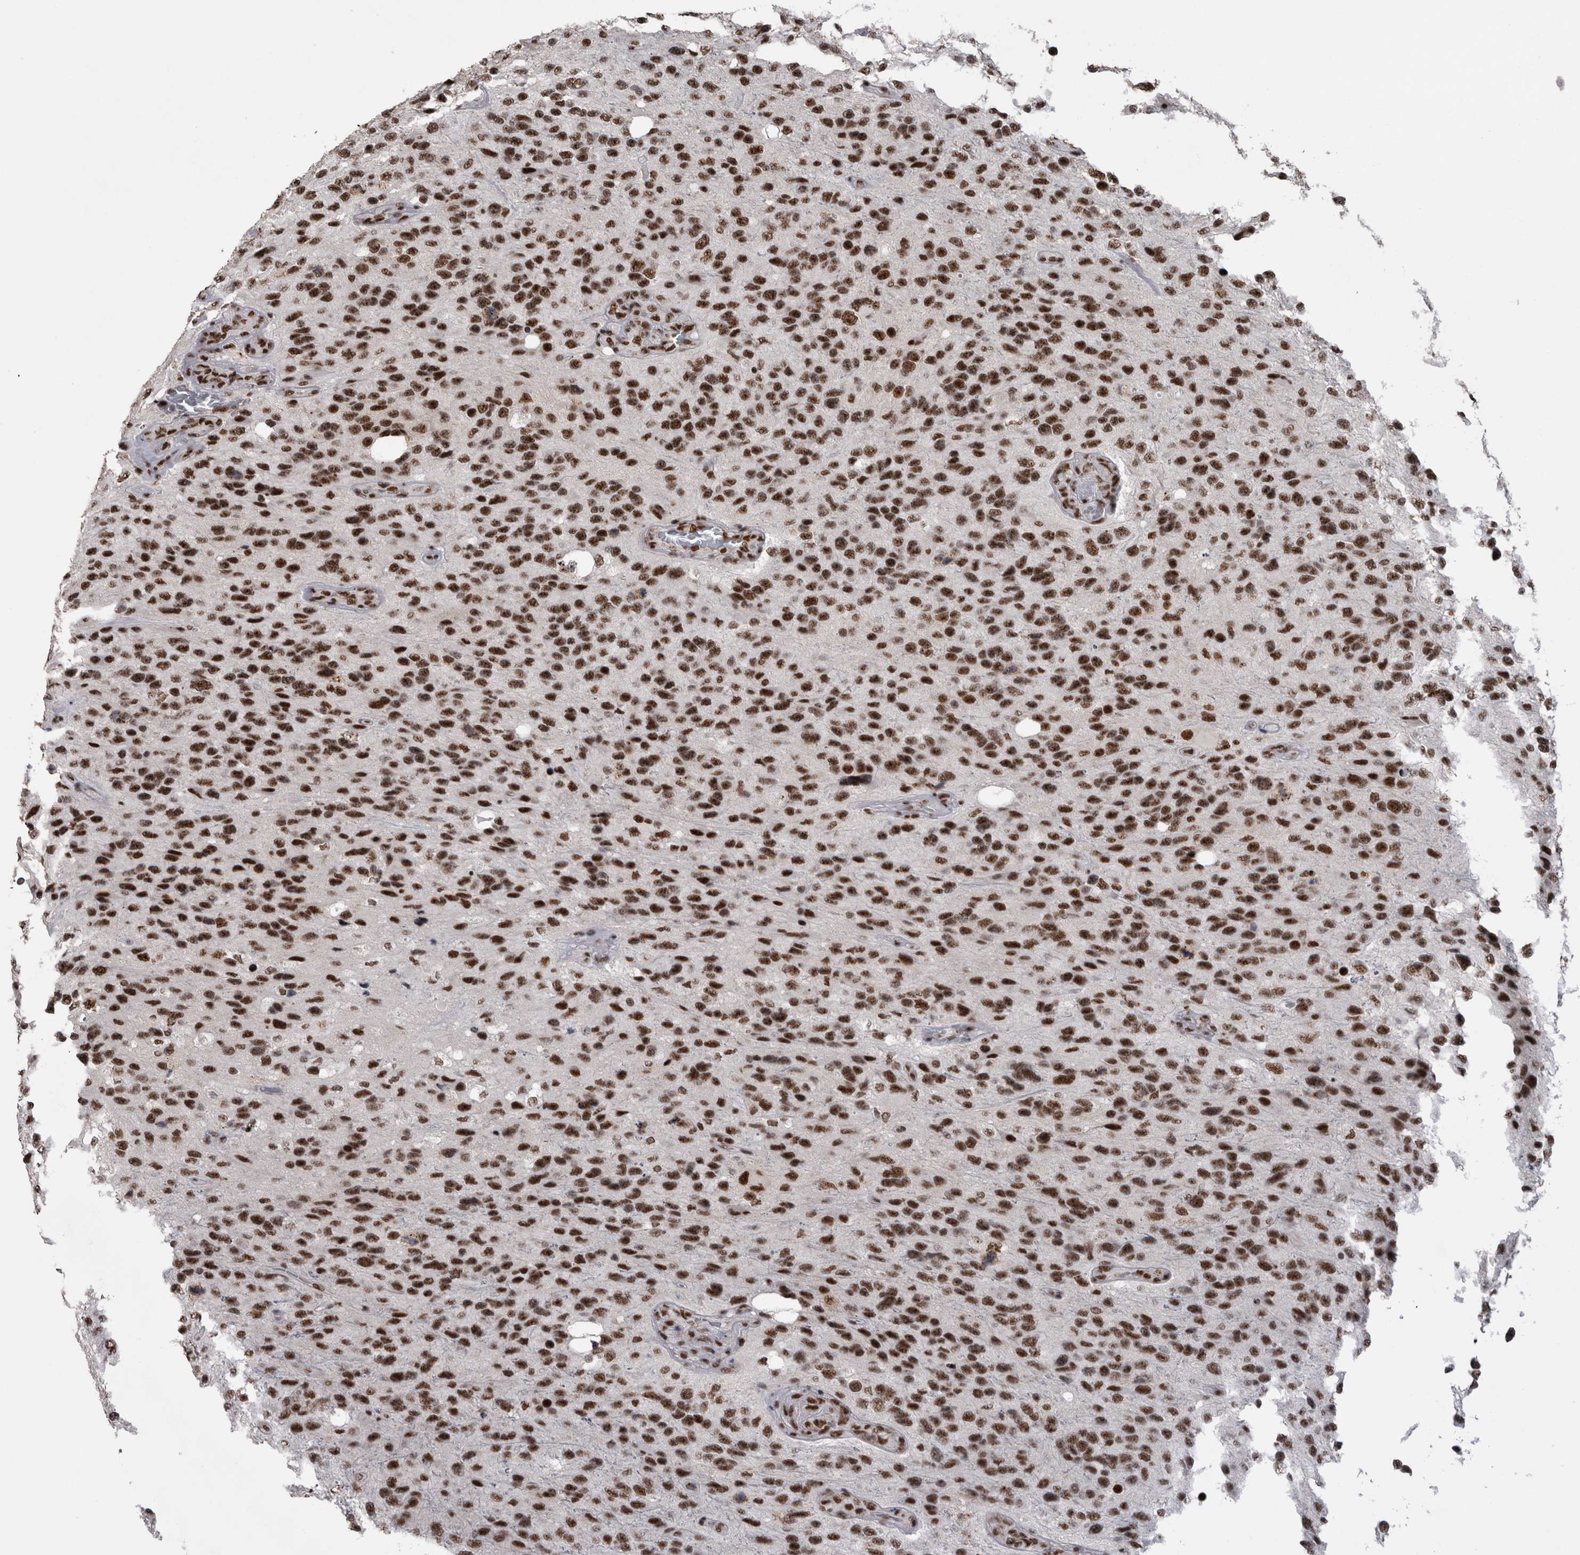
{"staining": {"intensity": "strong", "quantity": ">75%", "location": "nuclear"}, "tissue": "glioma", "cell_type": "Tumor cells", "image_type": "cancer", "snomed": [{"axis": "morphology", "description": "Glioma, malignant, High grade"}, {"axis": "topography", "description": "Brain"}], "caption": "High-magnification brightfield microscopy of glioma stained with DAB (brown) and counterstained with hematoxylin (blue). tumor cells exhibit strong nuclear positivity is identified in approximately>75% of cells. The staining was performed using DAB, with brown indicating positive protein expression. Nuclei are stained blue with hematoxylin.", "gene": "CDK11A", "patient": {"sex": "female", "age": 58}}